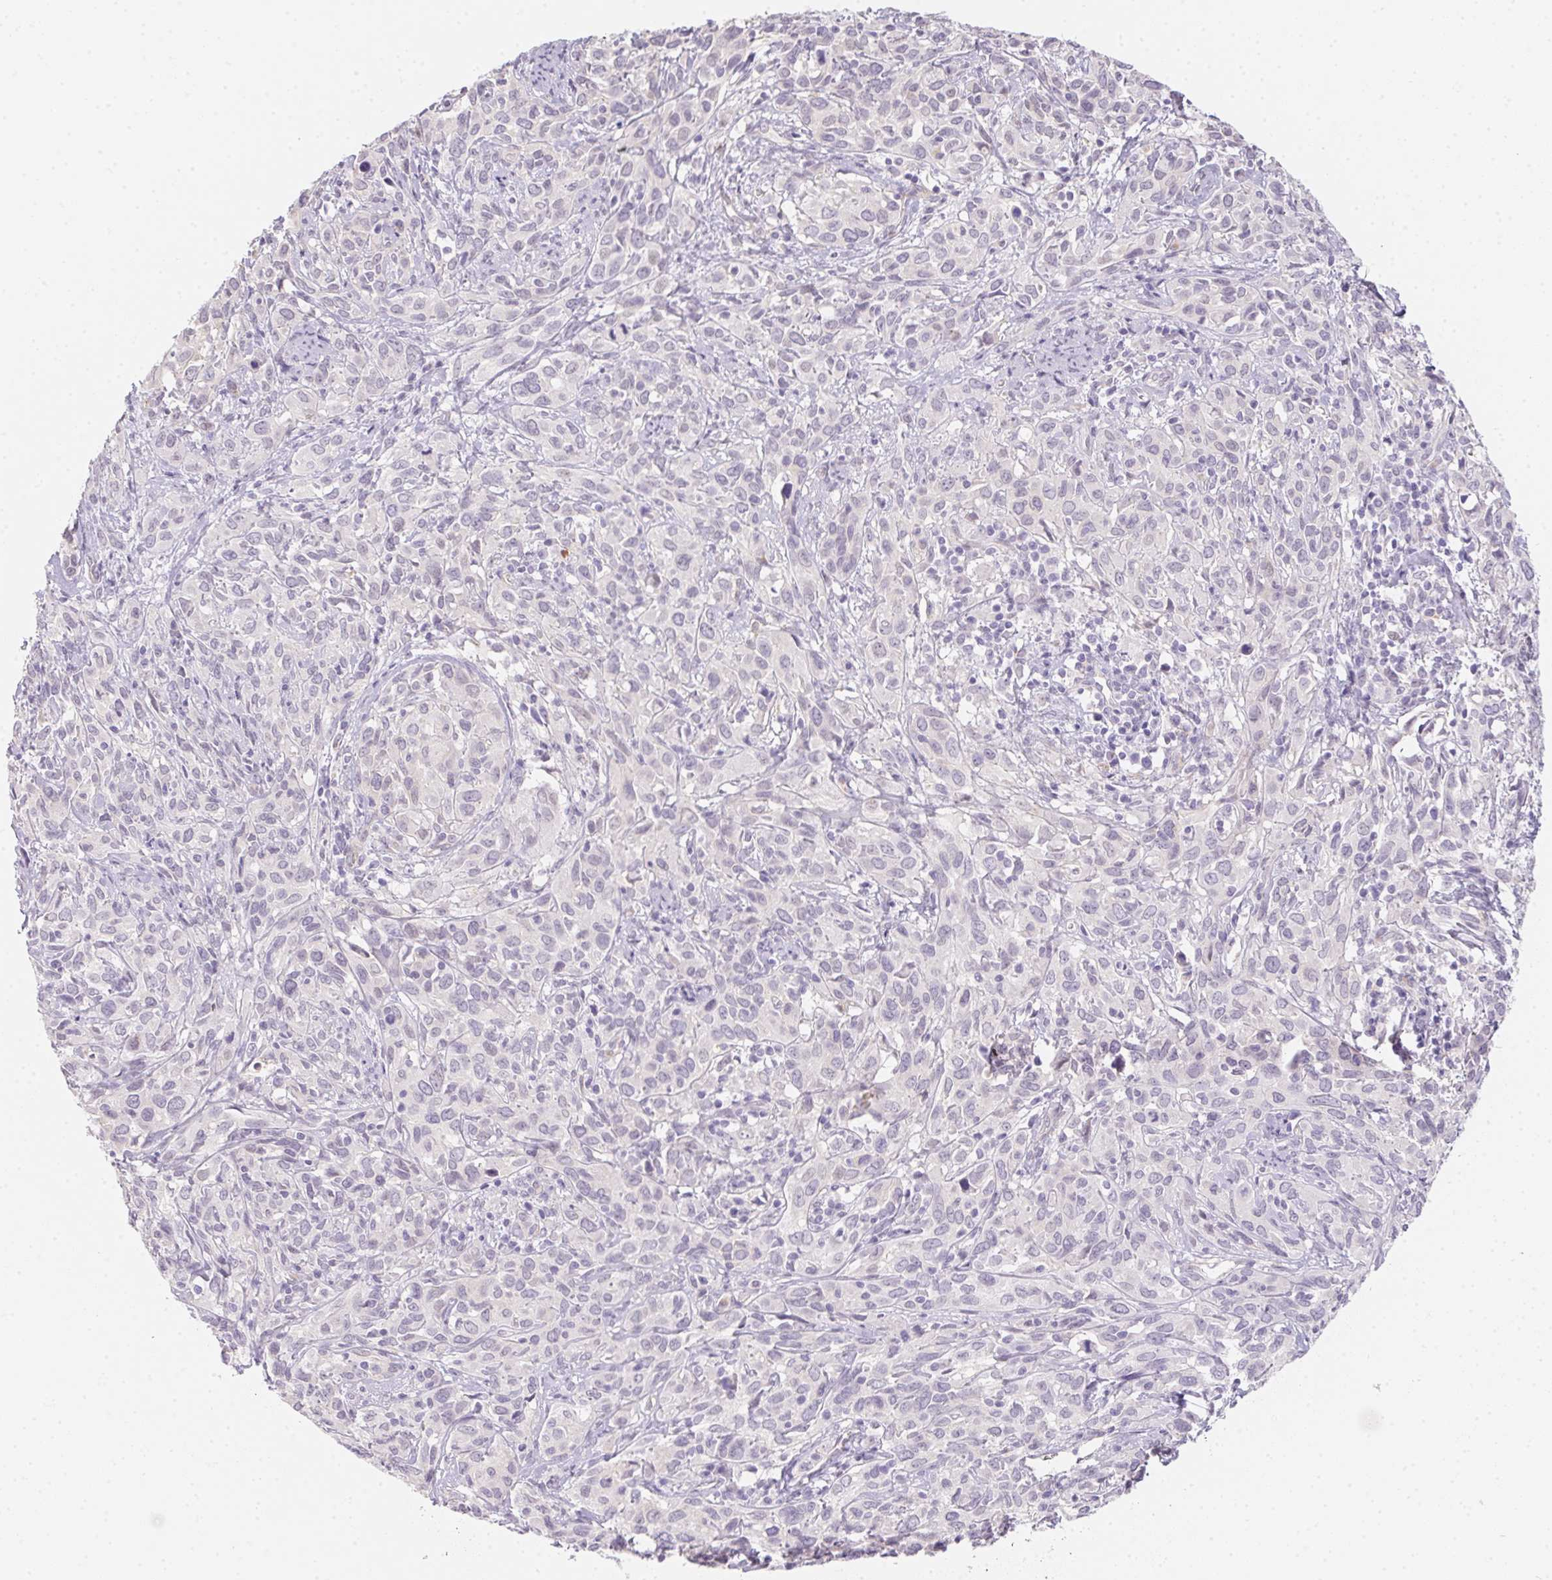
{"staining": {"intensity": "negative", "quantity": "none", "location": "none"}, "tissue": "cervical cancer", "cell_type": "Tumor cells", "image_type": "cancer", "snomed": [{"axis": "morphology", "description": "Normal tissue, NOS"}, {"axis": "morphology", "description": "Squamous cell carcinoma, NOS"}, {"axis": "topography", "description": "Cervix"}], "caption": "Photomicrograph shows no significant protein positivity in tumor cells of cervical cancer. Nuclei are stained in blue.", "gene": "MORC1", "patient": {"sex": "female", "age": 51}}